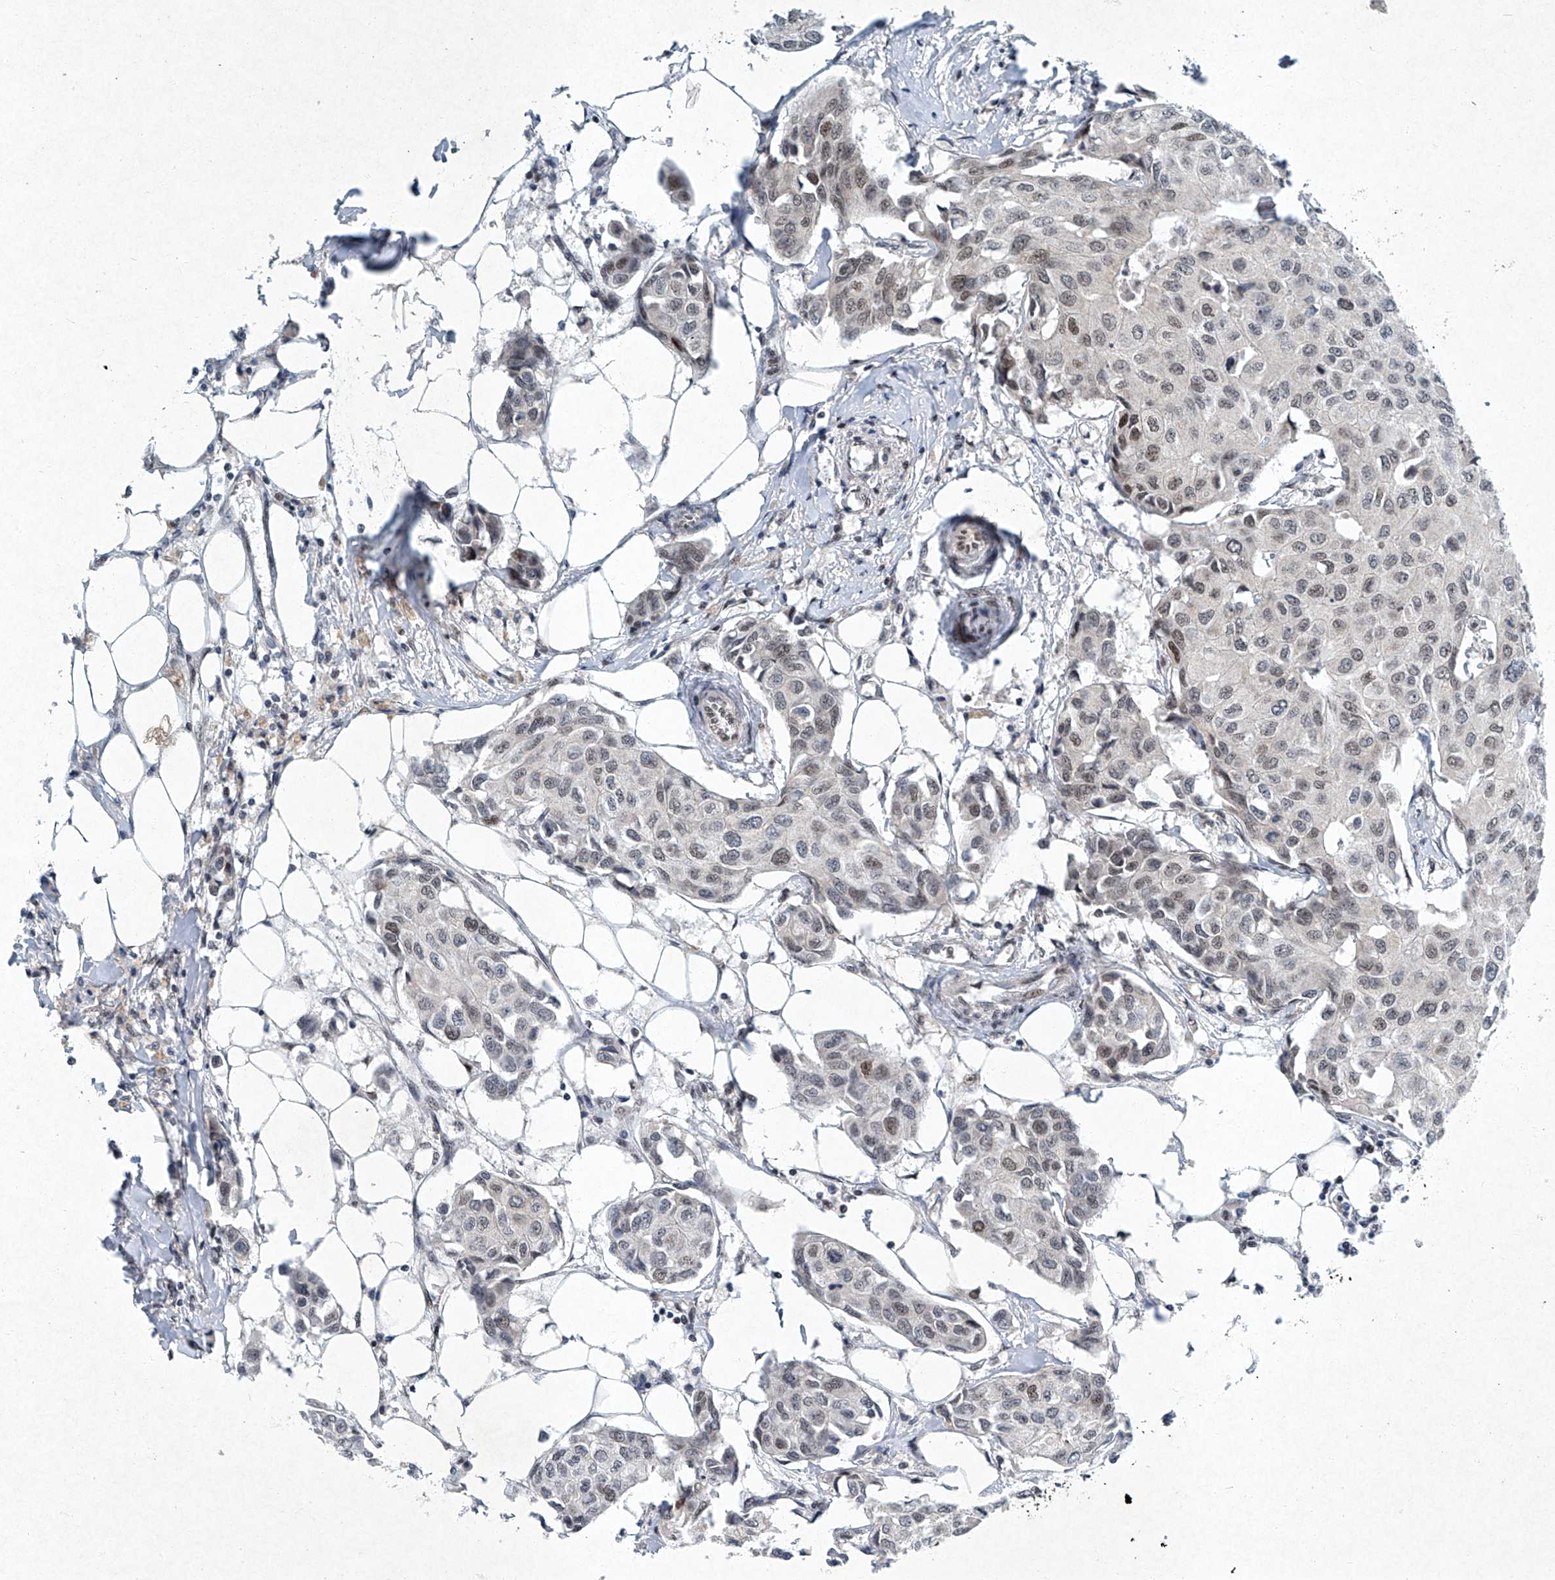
{"staining": {"intensity": "weak", "quantity": ">75%", "location": "nuclear"}, "tissue": "breast cancer", "cell_type": "Tumor cells", "image_type": "cancer", "snomed": [{"axis": "morphology", "description": "Duct carcinoma"}, {"axis": "topography", "description": "Breast"}], "caption": "An image showing weak nuclear staining in approximately >75% of tumor cells in breast infiltrating ductal carcinoma, as visualized by brown immunohistochemical staining.", "gene": "TFDP1", "patient": {"sex": "female", "age": 80}}